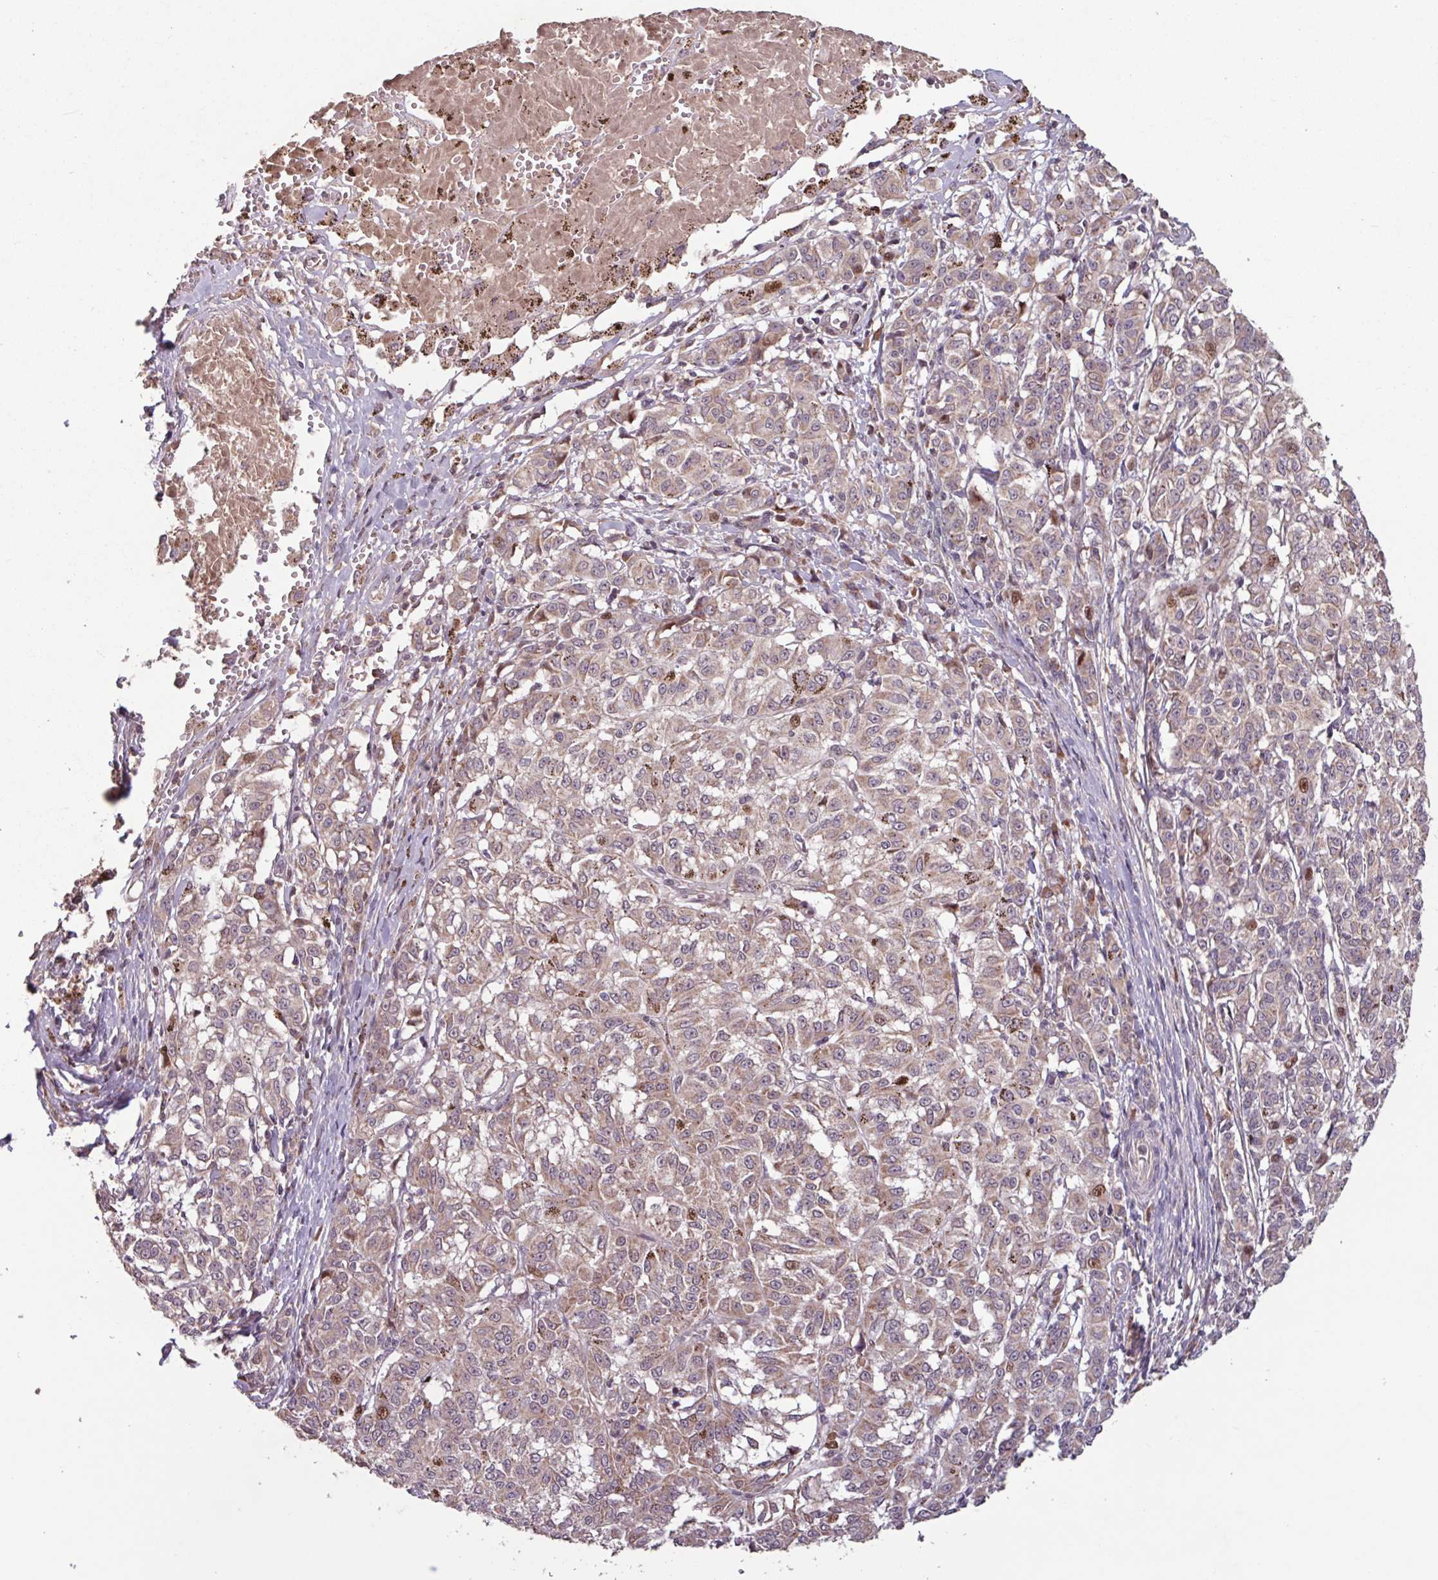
{"staining": {"intensity": "moderate", "quantity": "<25%", "location": "cytoplasmic/membranous,nuclear"}, "tissue": "melanoma", "cell_type": "Tumor cells", "image_type": "cancer", "snomed": [{"axis": "morphology", "description": "Malignant melanoma, NOS"}, {"axis": "topography", "description": "Skin"}], "caption": "This is an image of IHC staining of malignant melanoma, which shows moderate positivity in the cytoplasmic/membranous and nuclear of tumor cells.", "gene": "TMEM88", "patient": {"sex": "female", "age": 72}}